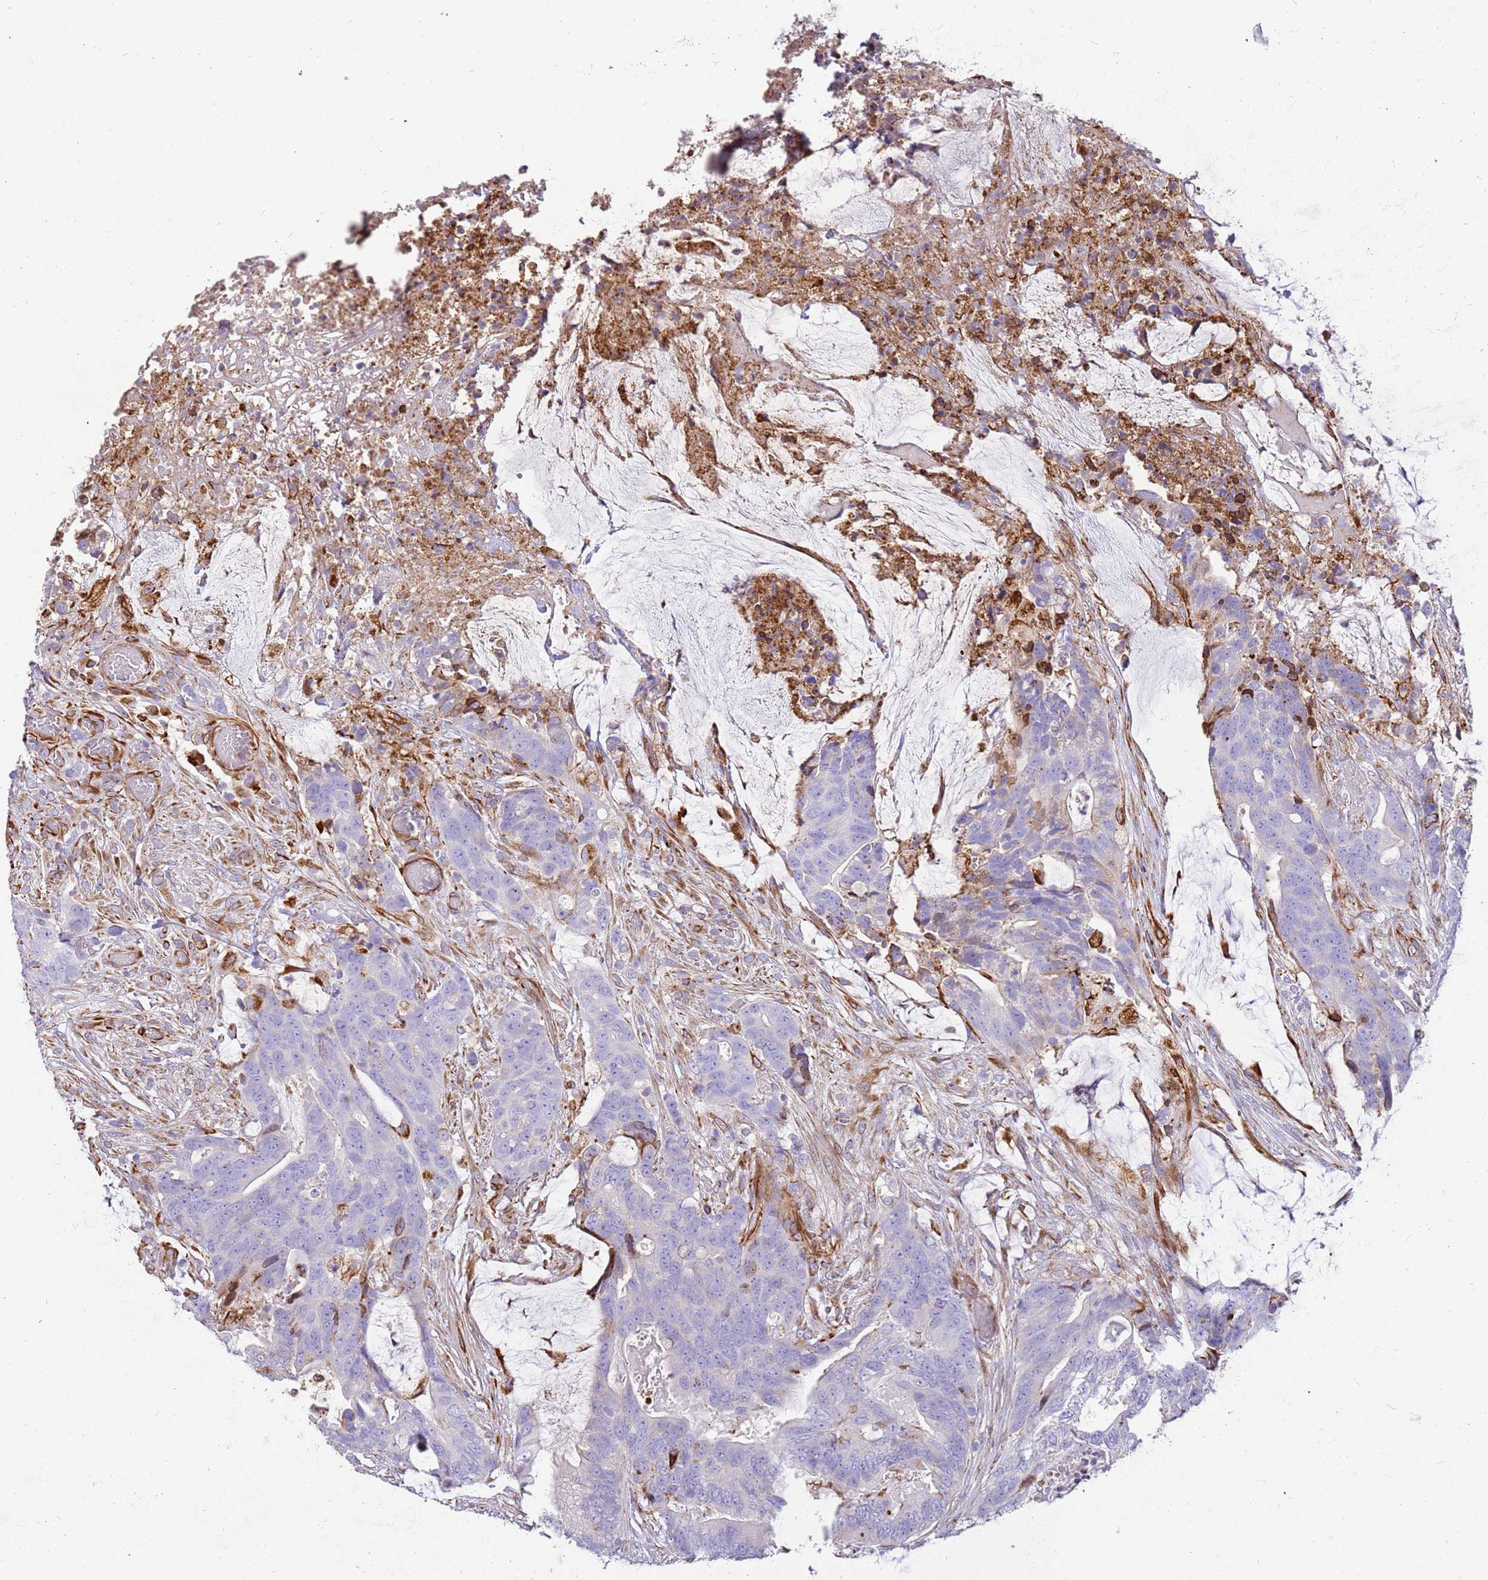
{"staining": {"intensity": "negative", "quantity": "none", "location": "none"}, "tissue": "colorectal cancer", "cell_type": "Tumor cells", "image_type": "cancer", "snomed": [{"axis": "morphology", "description": "Adenocarcinoma, NOS"}, {"axis": "topography", "description": "Colon"}], "caption": "An immunohistochemistry histopathology image of adenocarcinoma (colorectal) is shown. There is no staining in tumor cells of adenocarcinoma (colorectal).", "gene": "ZDHHC1", "patient": {"sex": "female", "age": 82}}